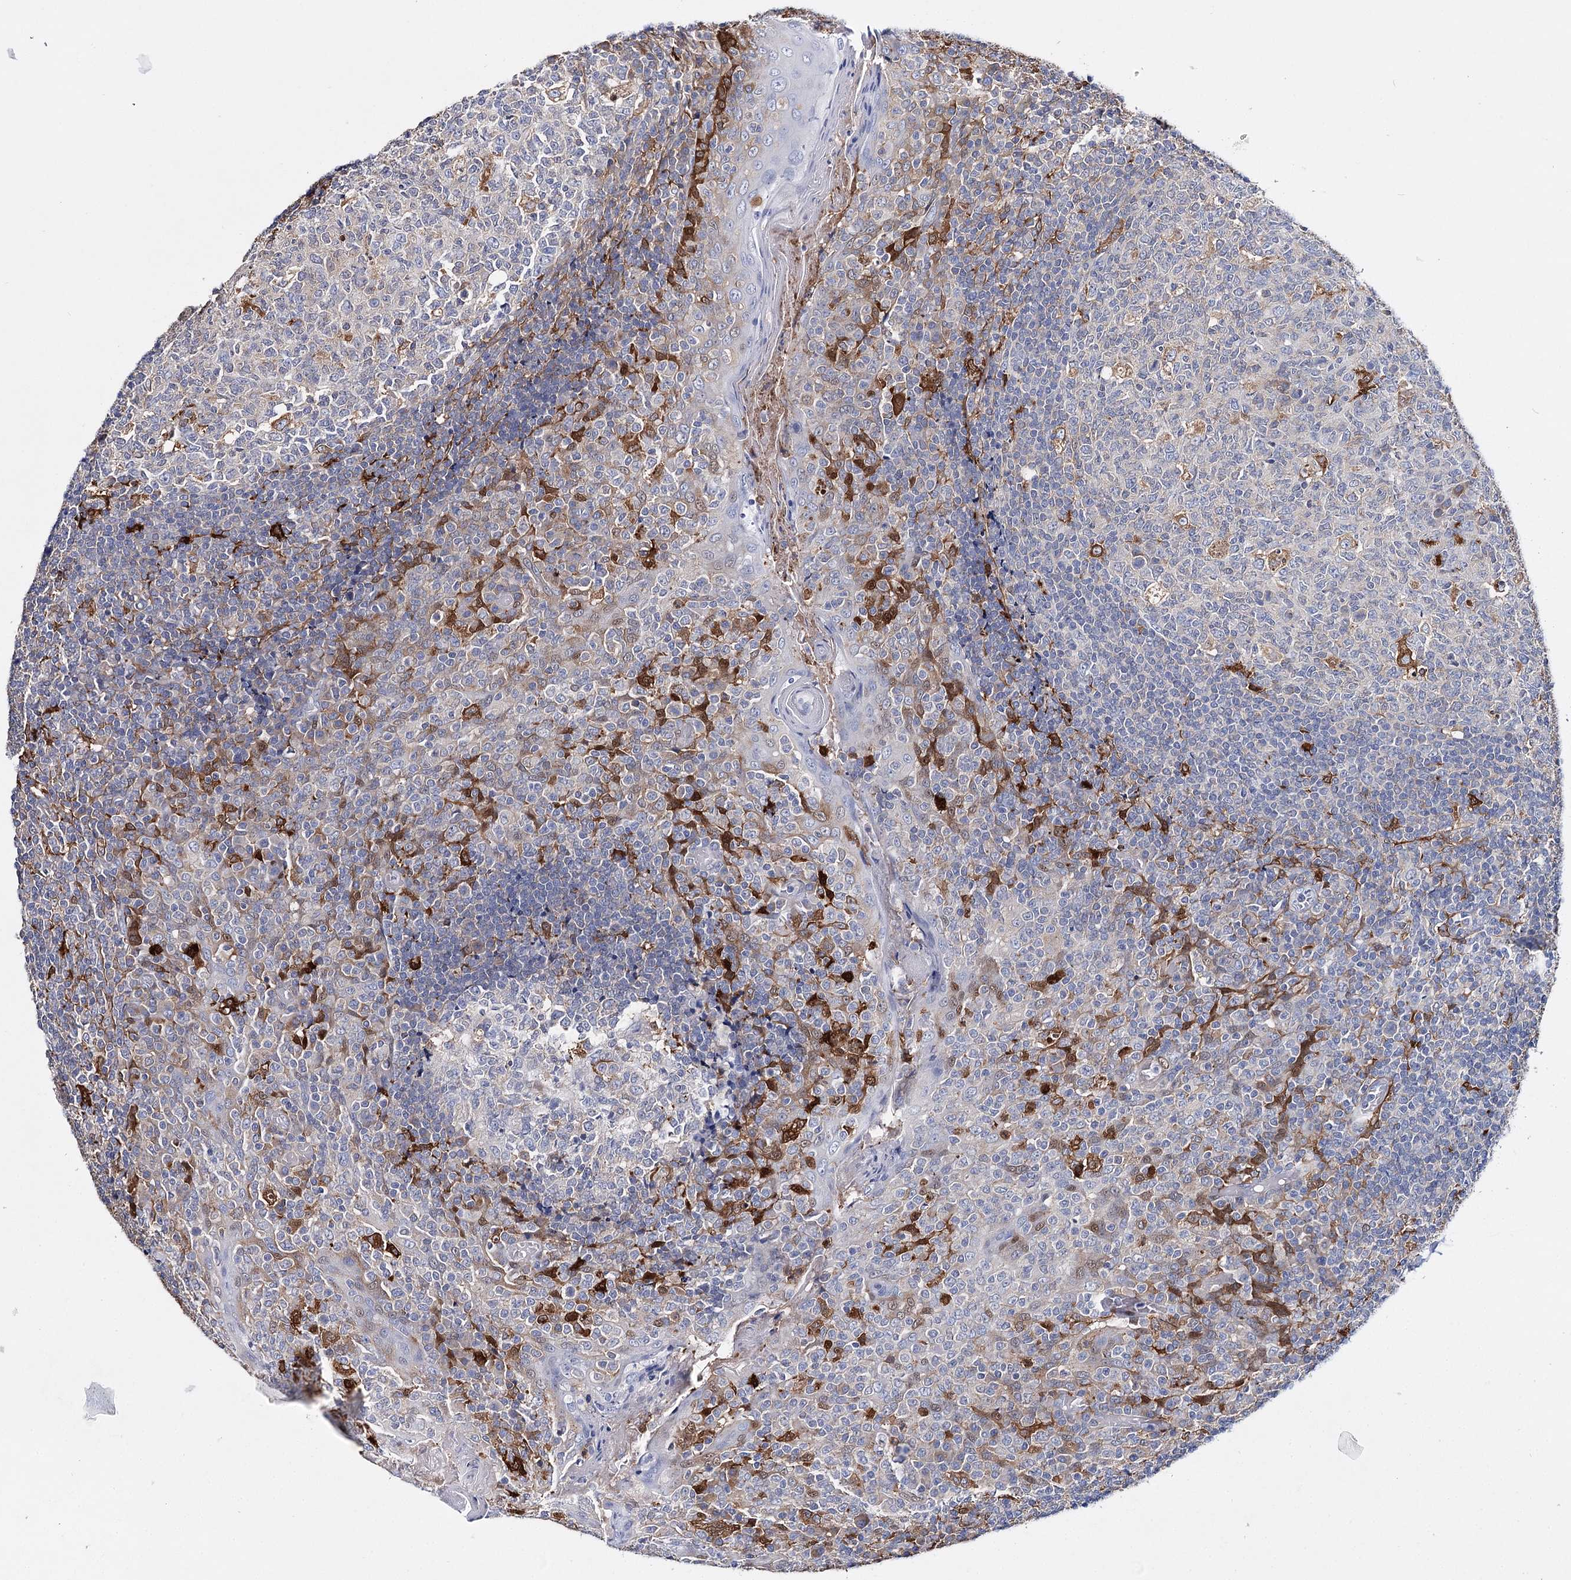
{"staining": {"intensity": "negative", "quantity": "none", "location": "none"}, "tissue": "tonsil", "cell_type": "Germinal center cells", "image_type": "normal", "snomed": [{"axis": "morphology", "description": "Normal tissue, NOS"}, {"axis": "topography", "description": "Tonsil"}], "caption": "This is an immunohistochemistry image of normal human tonsil. There is no expression in germinal center cells.", "gene": "CFAP46", "patient": {"sex": "female", "age": 19}}